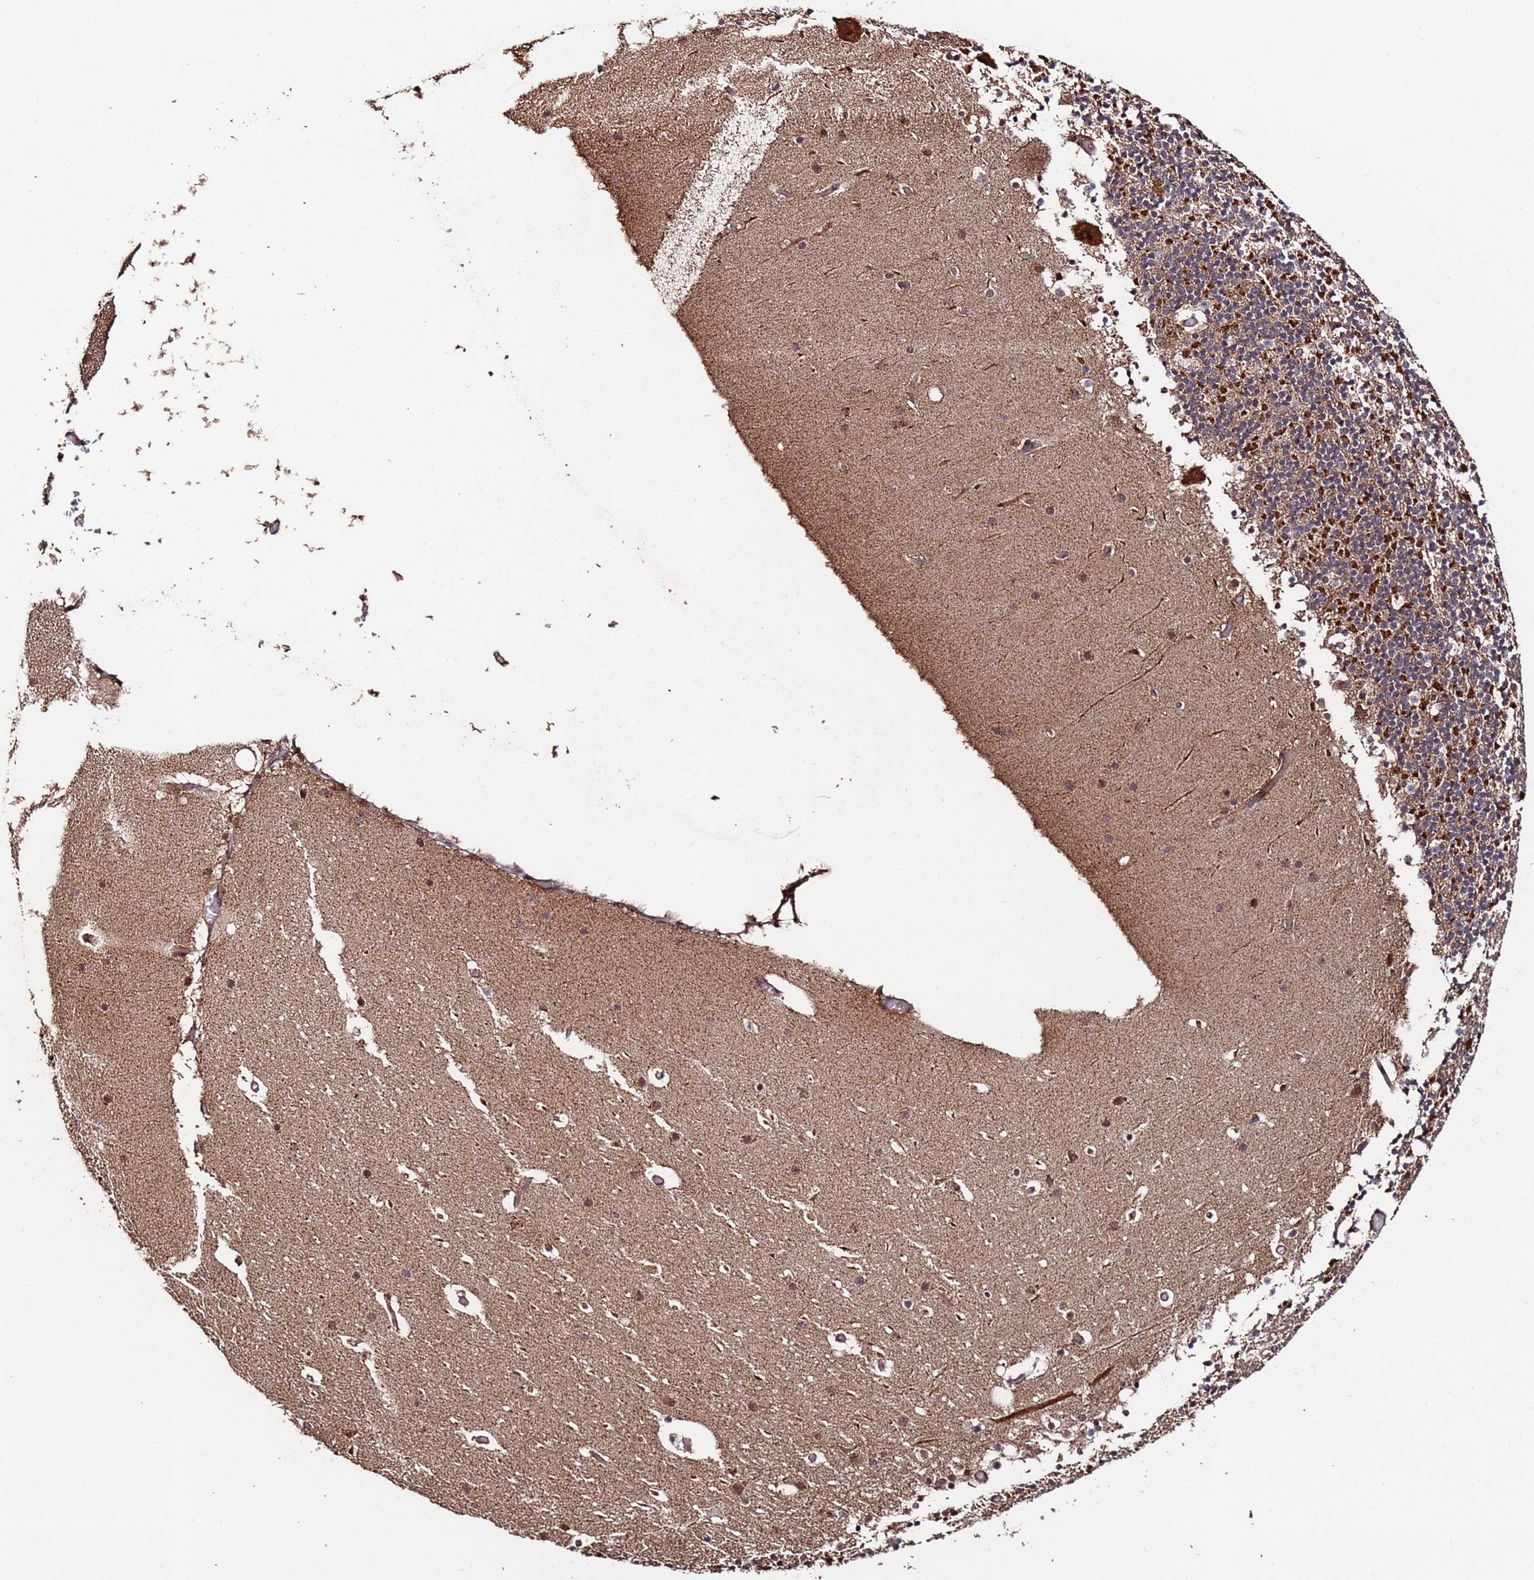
{"staining": {"intensity": "moderate", "quantity": "25%-75%", "location": "cytoplasmic/membranous,nuclear"}, "tissue": "cerebellum", "cell_type": "Cells in granular layer", "image_type": "normal", "snomed": [{"axis": "morphology", "description": "Normal tissue, NOS"}, {"axis": "topography", "description": "Cerebellum"}], "caption": "Protein staining by IHC exhibits moderate cytoplasmic/membranous,nuclear positivity in about 25%-75% of cells in granular layer in unremarkable cerebellum.", "gene": "PRR7", "patient": {"sex": "male", "age": 57}}